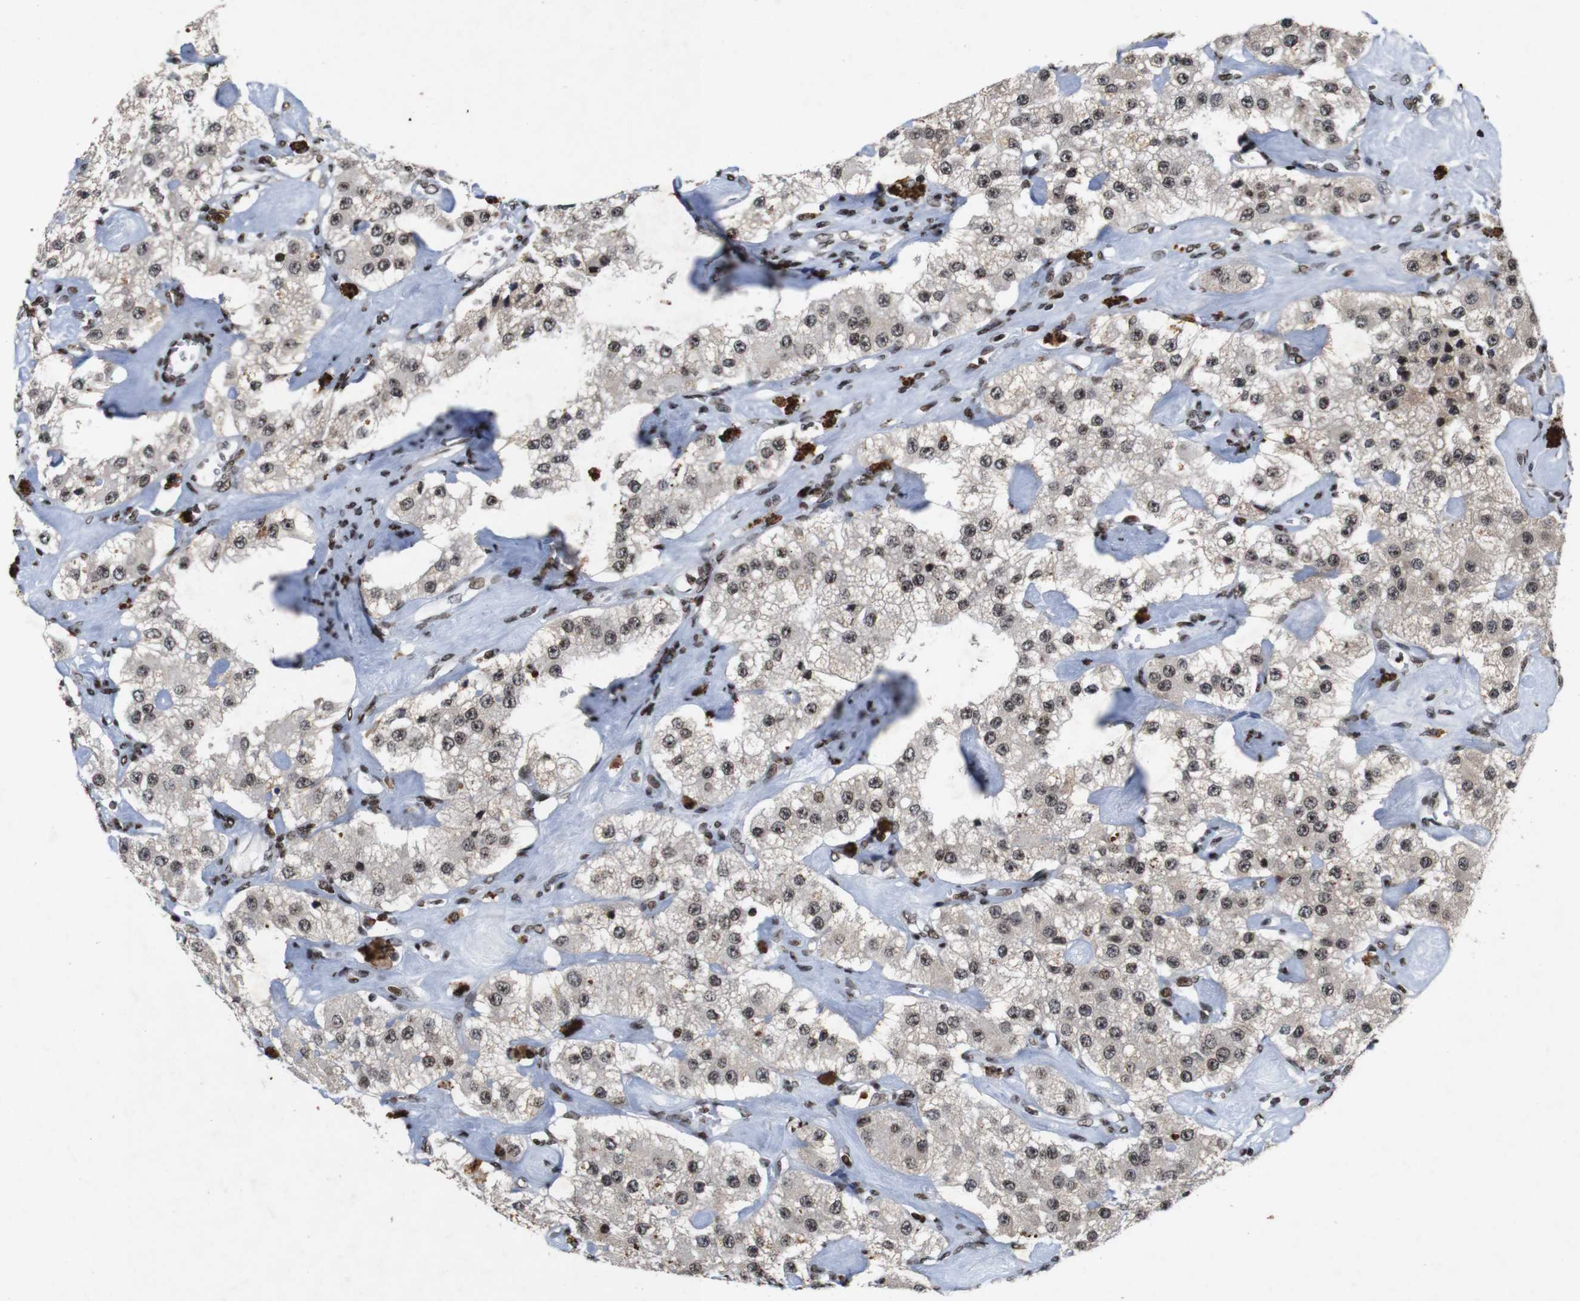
{"staining": {"intensity": "weak", "quantity": ">75%", "location": "nuclear"}, "tissue": "carcinoid", "cell_type": "Tumor cells", "image_type": "cancer", "snomed": [{"axis": "morphology", "description": "Carcinoid, malignant, NOS"}, {"axis": "topography", "description": "Pancreas"}], "caption": "About >75% of tumor cells in carcinoid reveal weak nuclear protein positivity as visualized by brown immunohistochemical staining.", "gene": "MAGEH1", "patient": {"sex": "male", "age": 41}}